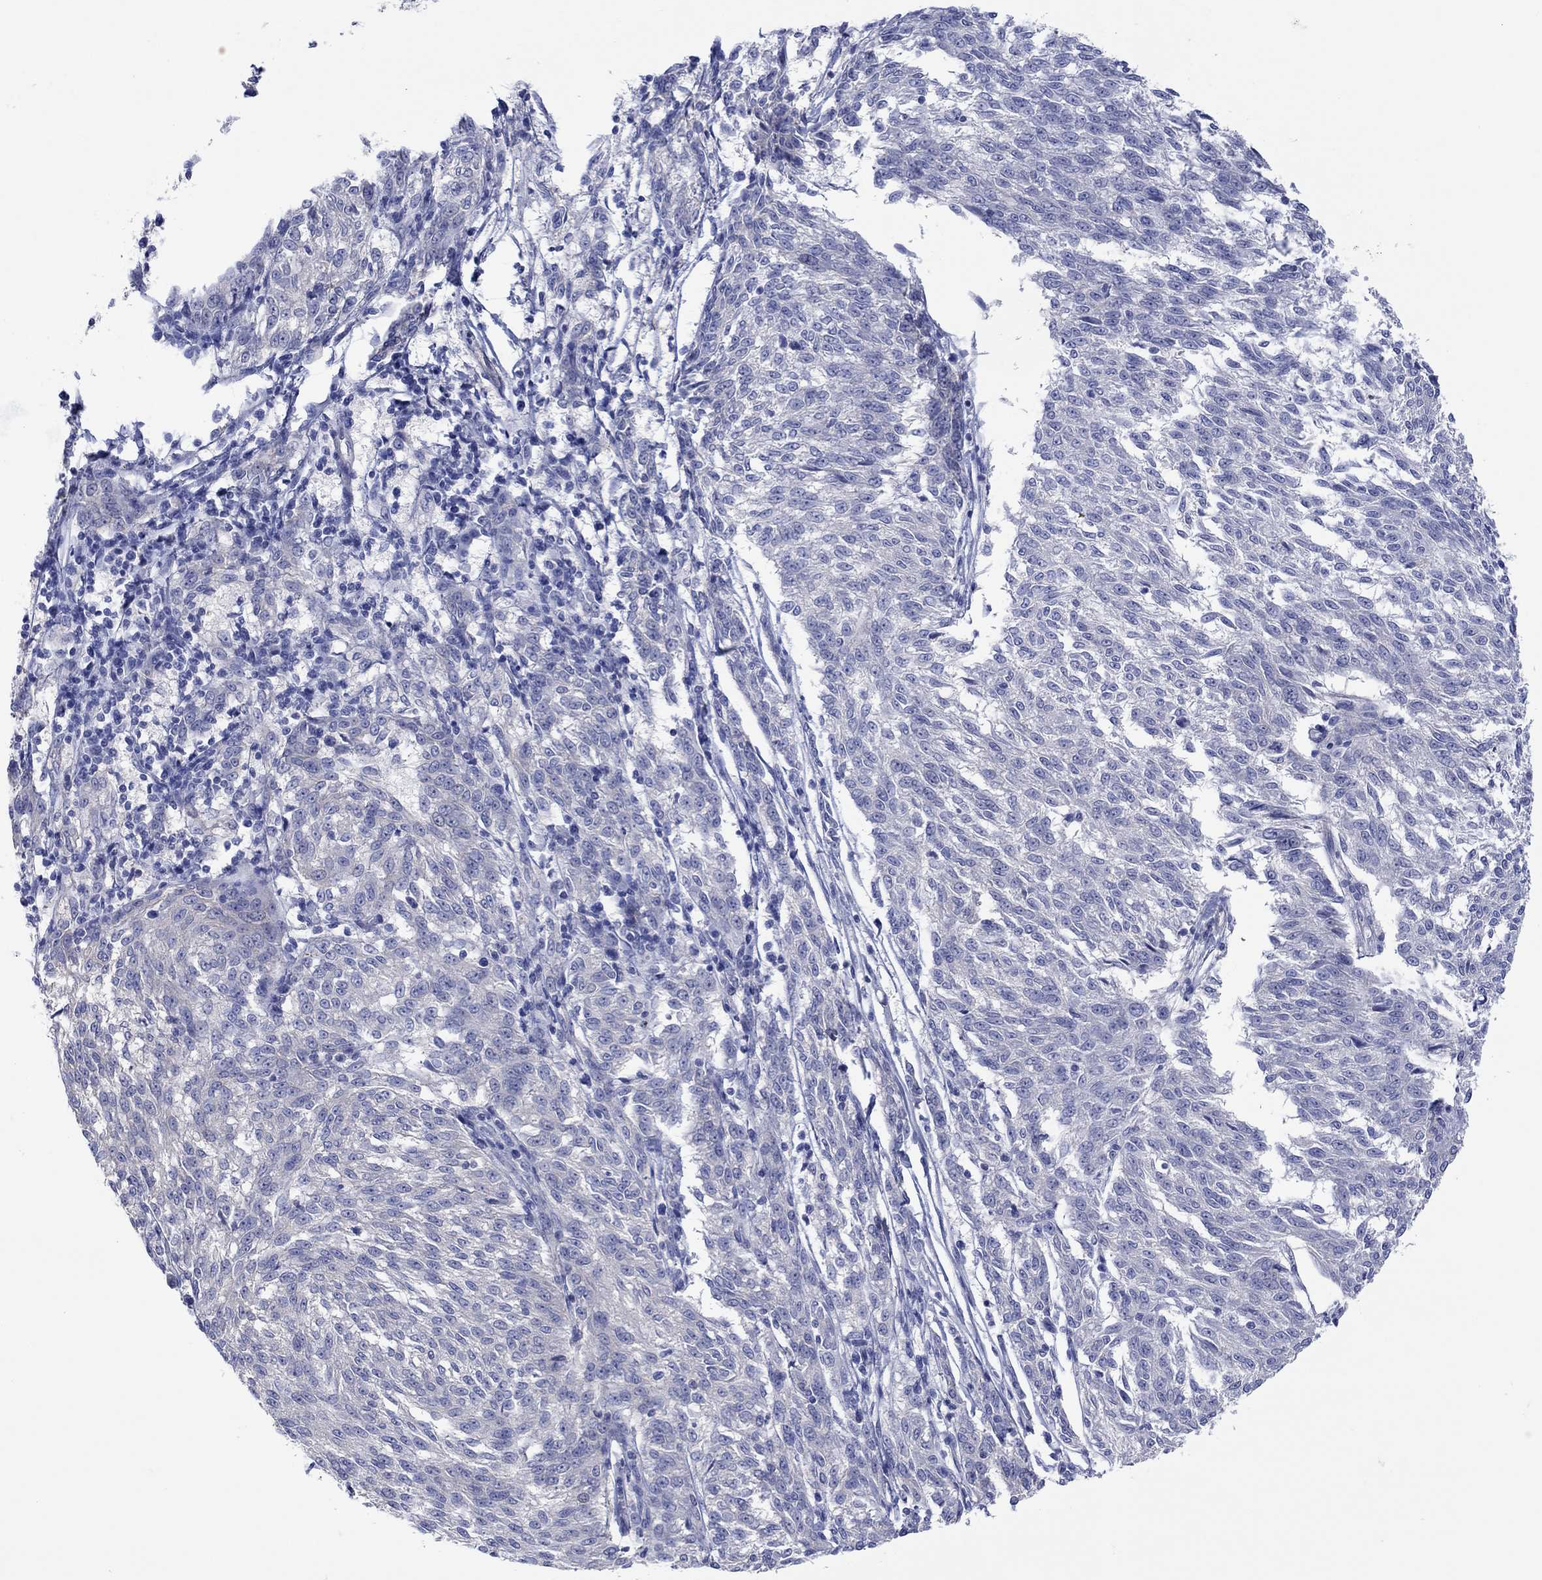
{"staining": {"intensity": "negative", "quantity": "none", "location": "none"}, "tissue": "melanoma", "cell_type": "Tumor cells", "image_type": "cancer", "snomed": [{"axis": "morphology", "description": "Malignant melanoma, NOS"}, {"axis": "topography", "description": "Skin"}], "caption": "IHC histopathology image of melanoma stained for a protein (brown), which shows no staining in tumor cells.", "gene": "TPRN", "patient": {"sex": "female", "age": 72}}